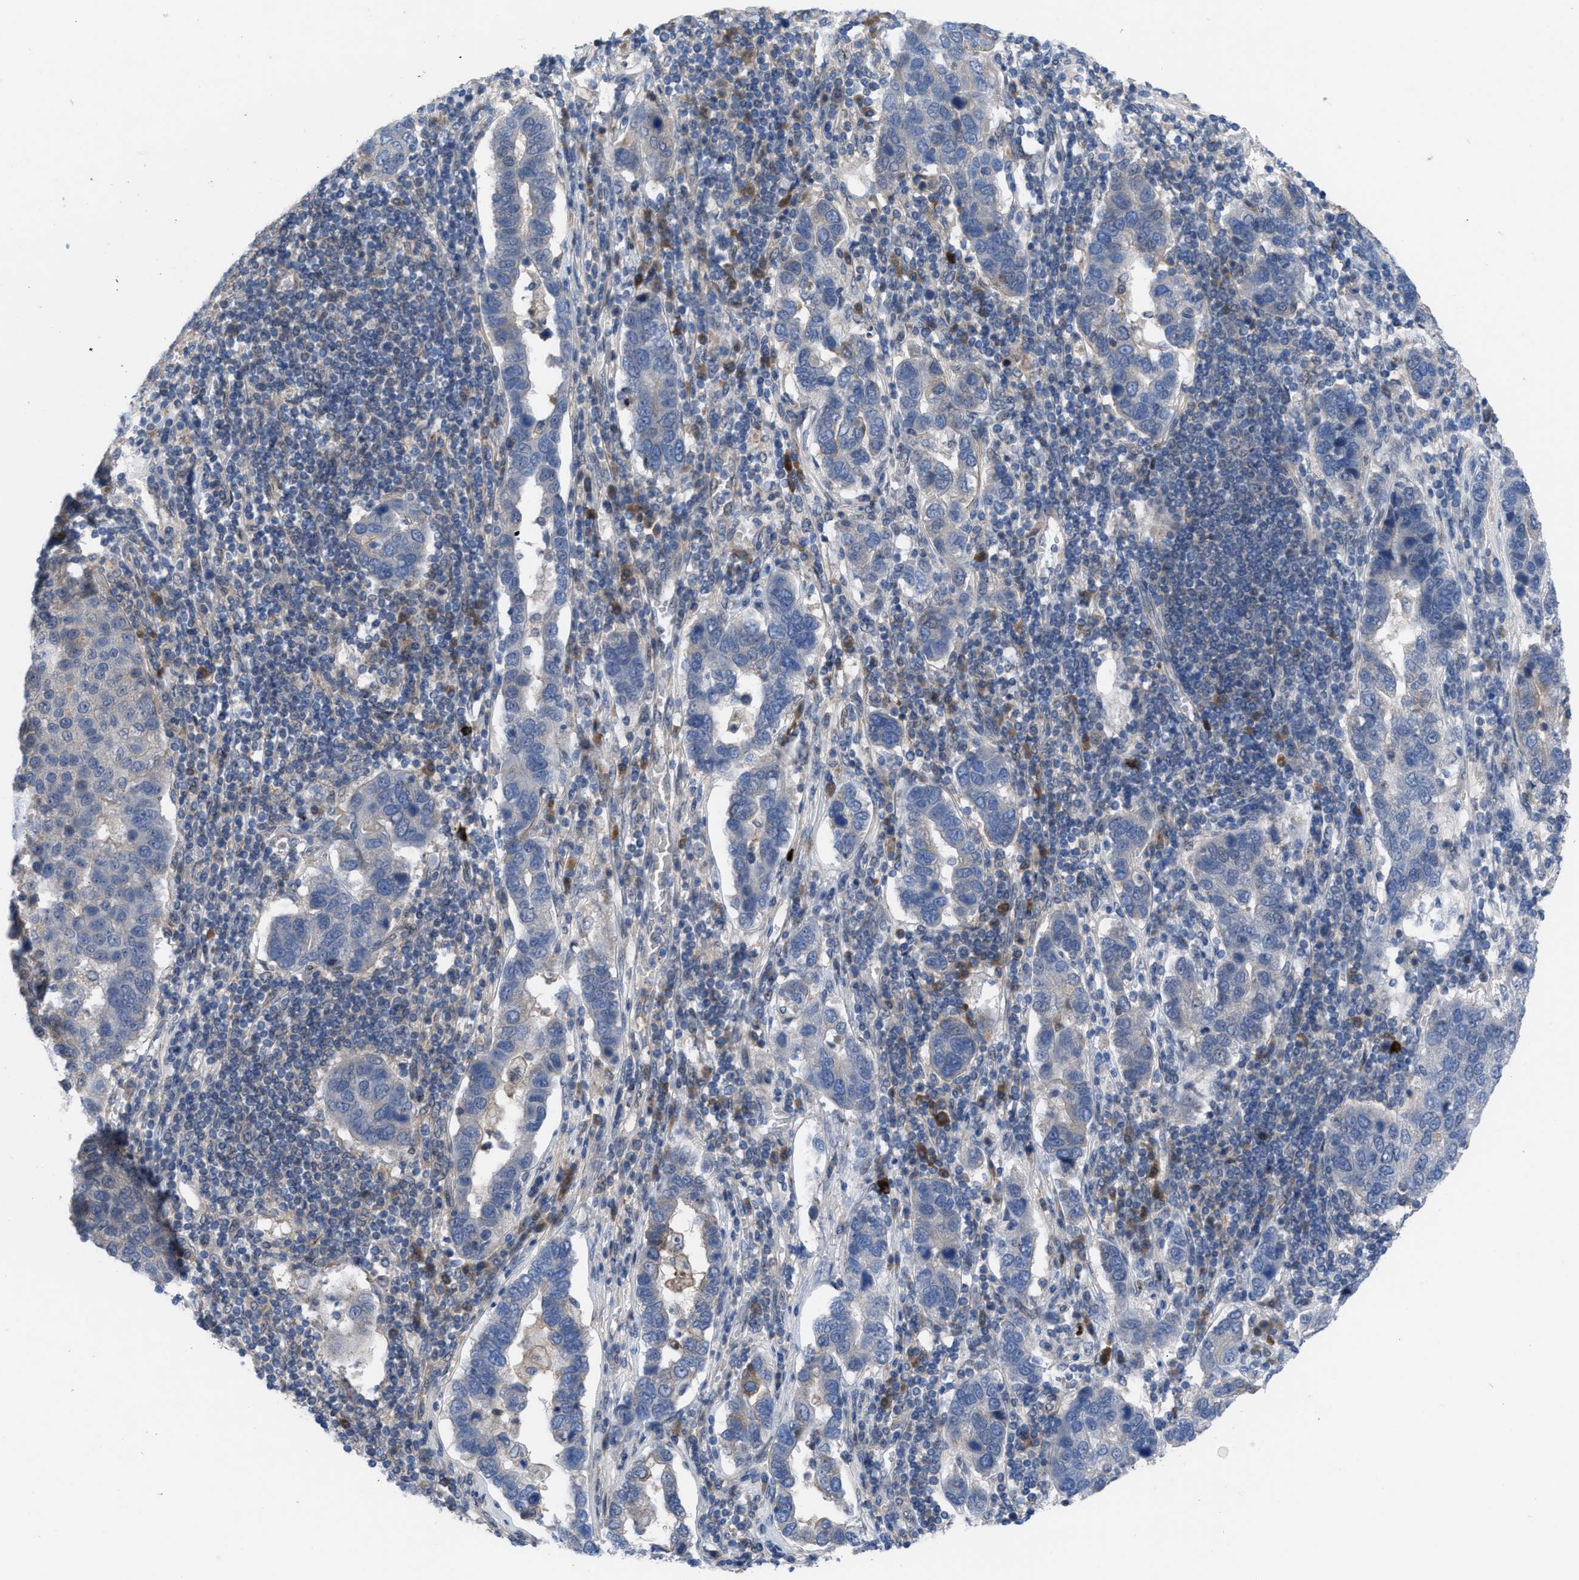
{"staining": {"intensity": "negative", "quantity": "none", "location": "none"}, "tissue": "pancreatic cancer", "cell_type": "Tumor cells", "image_type": "cancer", "snomed": [{"axis": "morphology", "description": "Adenocarcinoma, NOS"}, {"axis": "topography", "description": "Pancreas"}], "caption": "There is no significant staining in tumor cells of adenocarcinoma (pancreatic). The staining is performed using DAB (3,3'-diaminobenzidine) brown chromogen with nuclei counter-stained in using hematoxylin.", "gene": "IL17RE", "patient": {"sex": "female", "age": 61}}